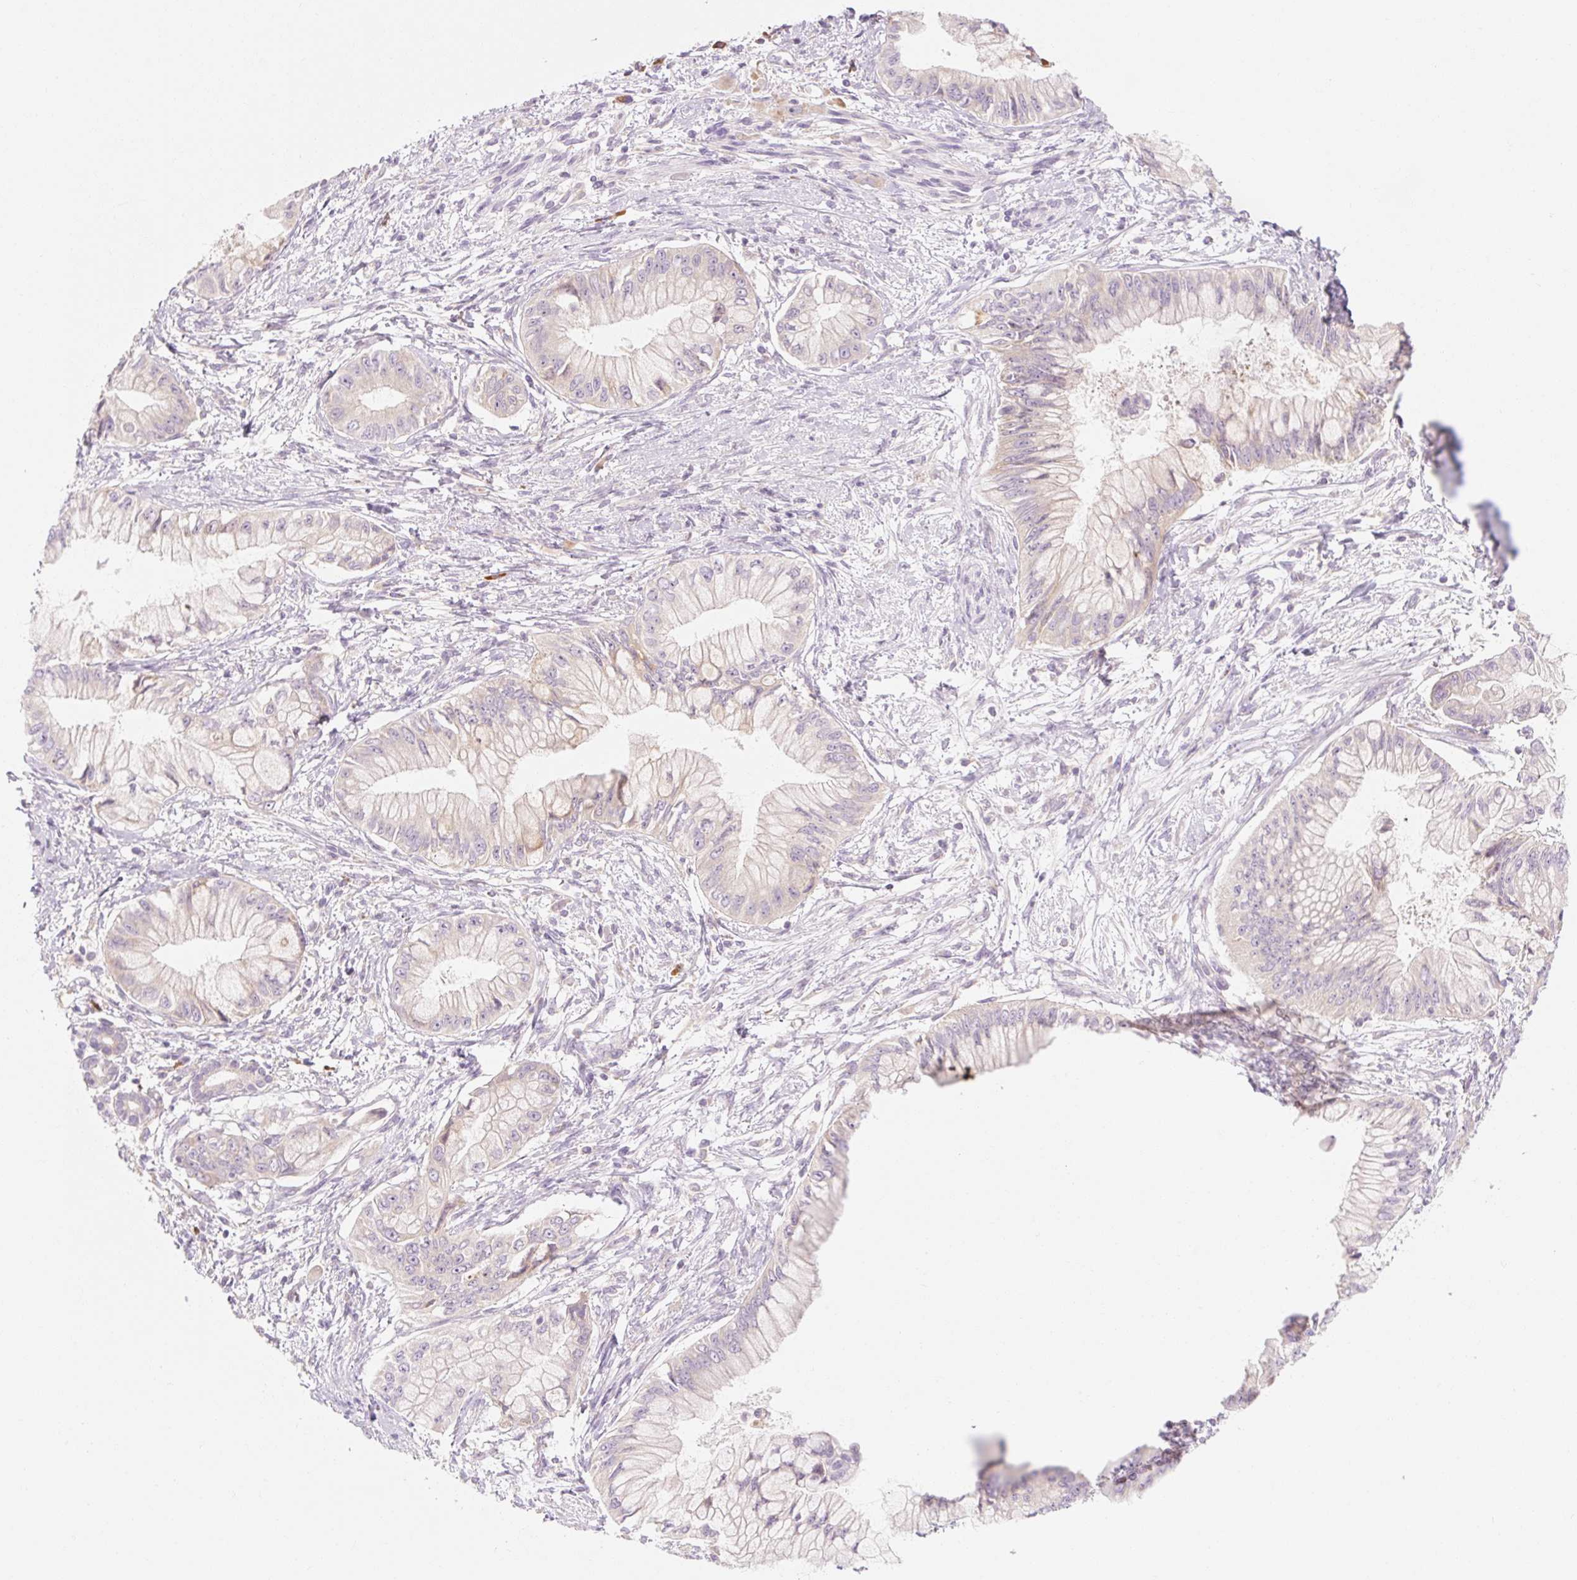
{"staining": {"intensity": "weak", "quantity": "<25%", "location": "cytoplasmic/membranous"}, "tissue": "pancreatic cancer", "cell_type": "Tumor cells", "image_type": "cancer", "snomed": [{"axis": "morphology", "description": "Adenocarcinoma, NOS"}, {"axis": "topography", "description": "Pancreas"}], "caption": "DAB immunohistochemical staining of human pancreatic adenocarcinoma reveals no significant staining in tumor cells. (DAB (3,3'-diaminobenzidine) immunohistochemistry, high magnification).", "gene": "MYO1D", "patient": {"sex": "male", "age": 48}}